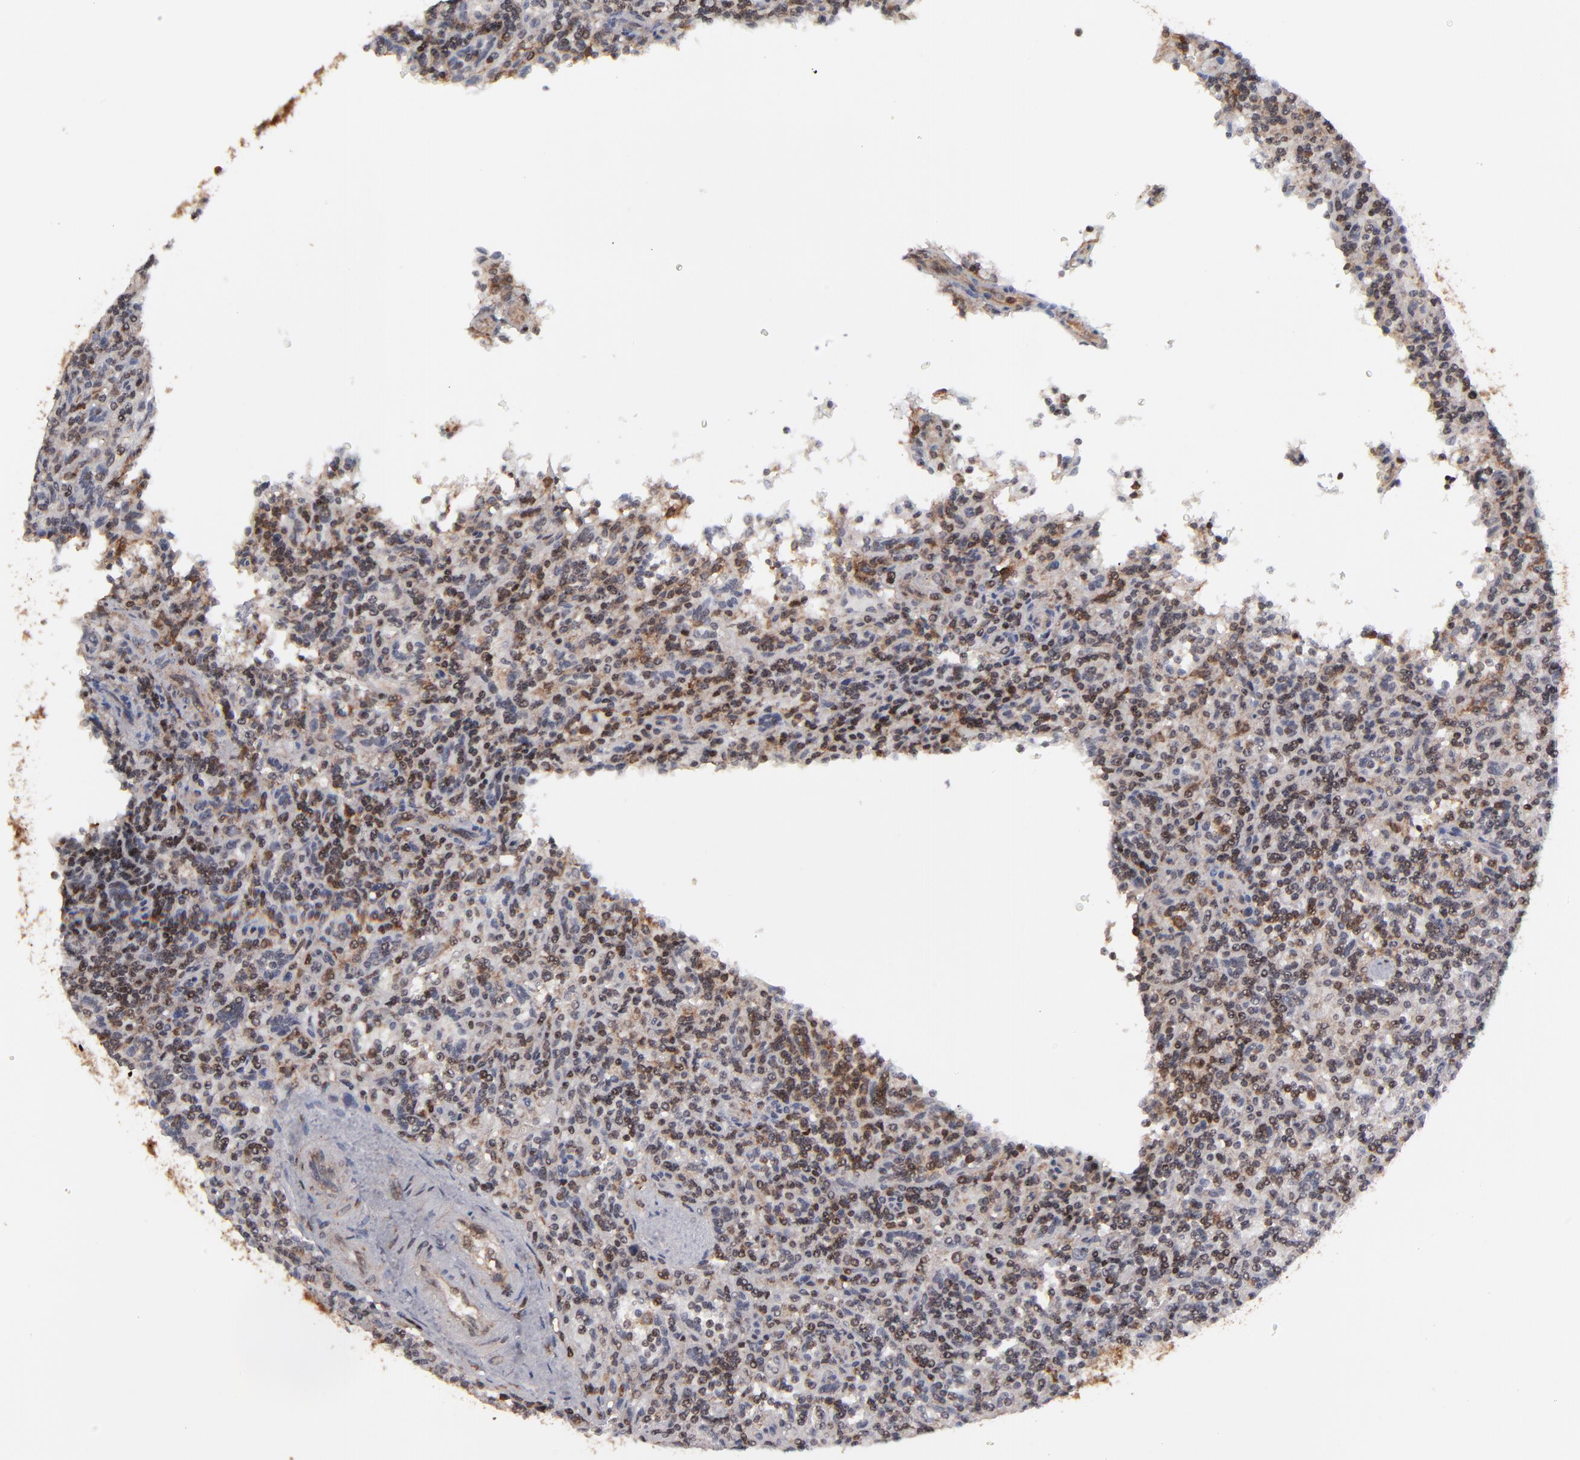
{"staining": {"intensity": "moderate", "quantity": ">75%", "location": "cytoplasmic/membranous,nuclear"}, "tissue": "lymphoma", "cell_type": "Tumor cells", "image_type": "cancer", "snomed": [{"axis": "morphology", "description": "Malignant lymphoma, non-Hodgkin's type, Low grade"}, {"axis": "topography", "description": "Spleen"}], "caption": "Immunohistochemical staining of human malignant lymphoma, non-Hodgkin's type (low-grade) demonstrates moderate cytoplasmic/membranous and nuclear protein staining in about >75% of tumor cells.", "gene": "RGS6", "patient": {"sex": "male", "age": 73}}